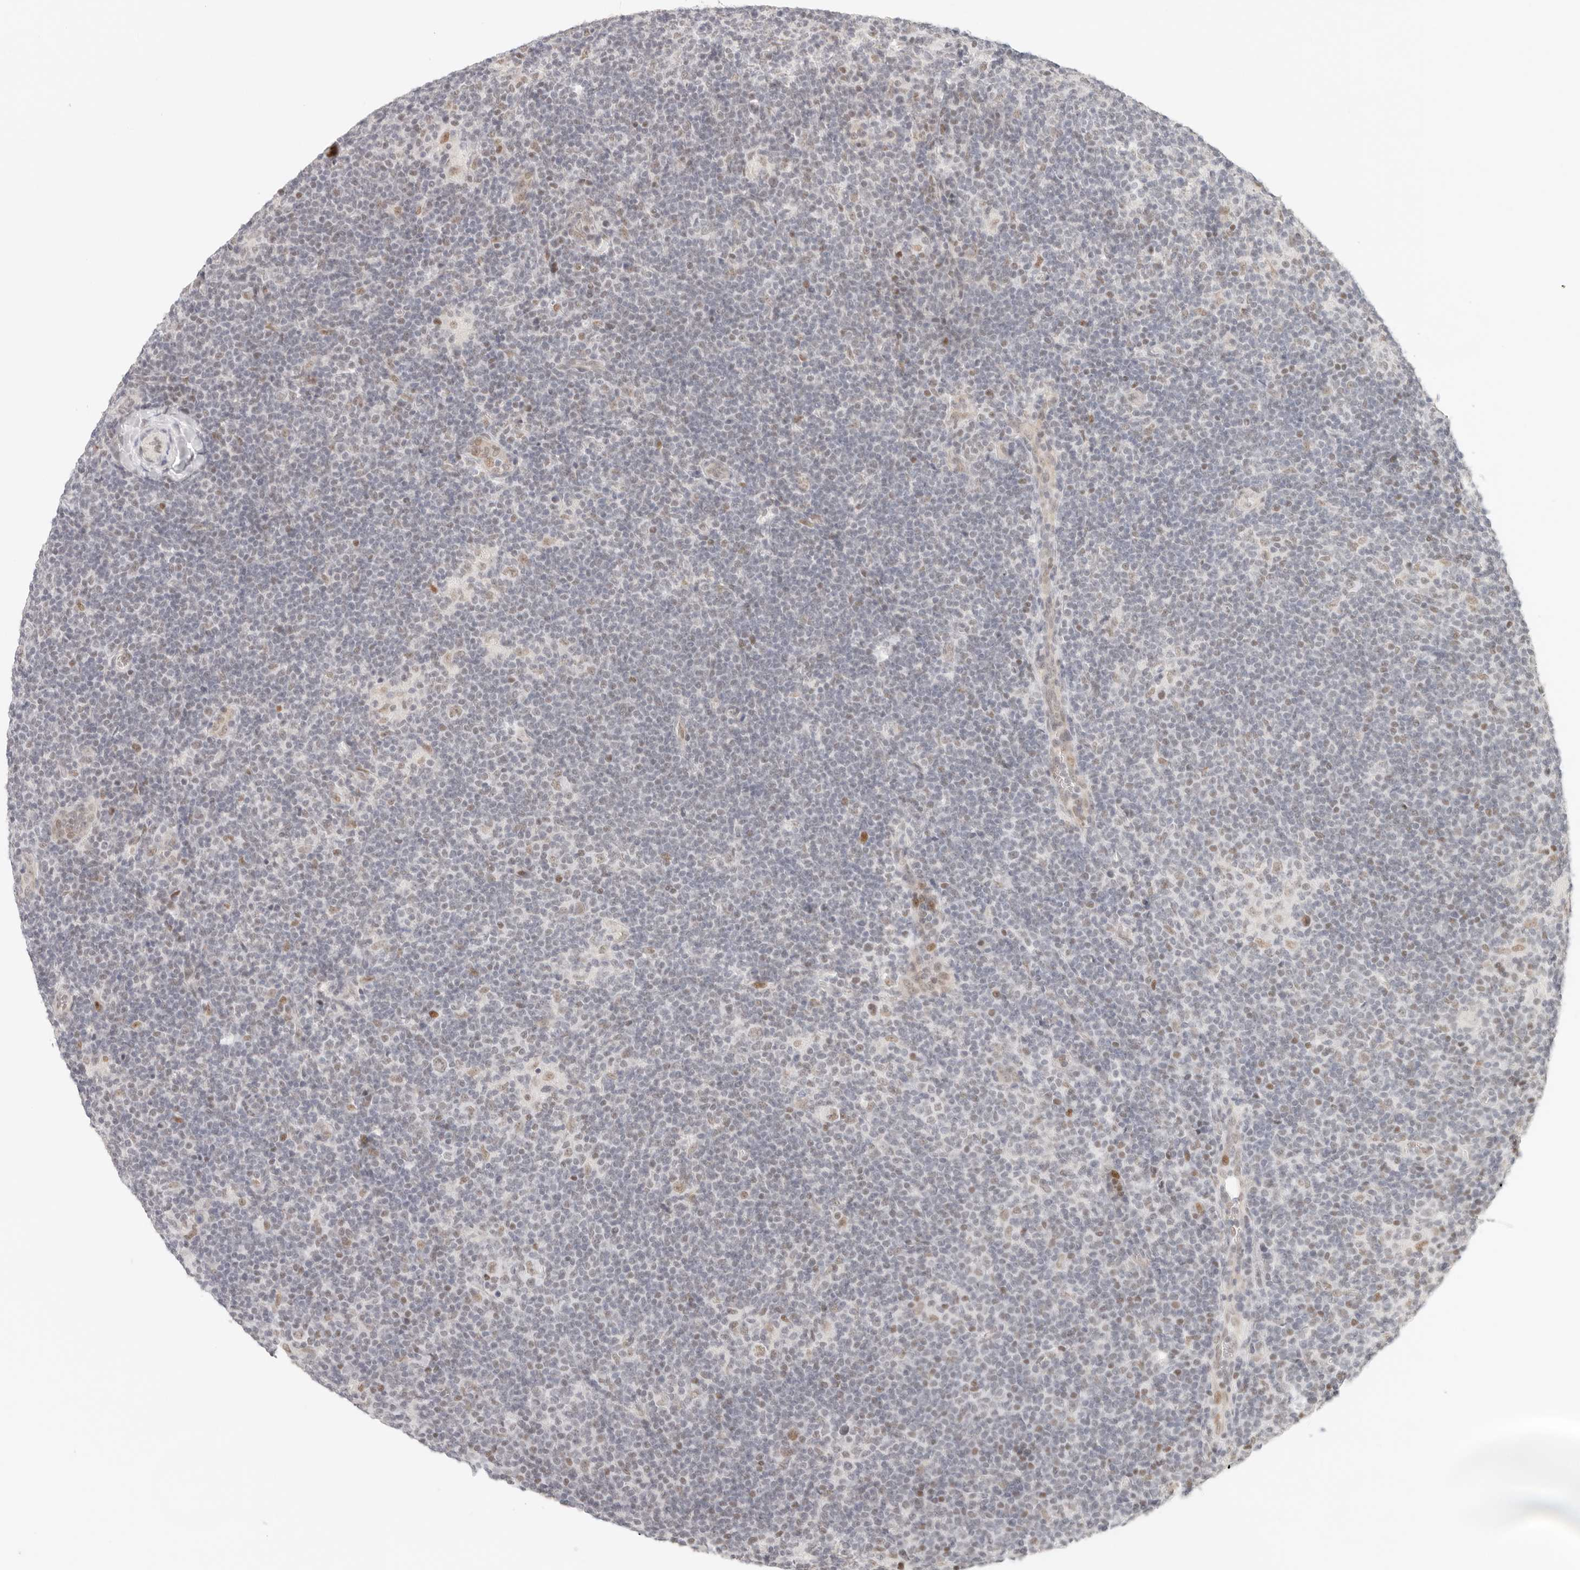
{"staining": {"intensity": "weak", "quantity": ">75%", "location": "nuclear"}, "tissue": "lymphoma", "cell_type": "Tumor cells", "image_type": "cancer", "snomed": [{"axis": "morphology", "description": "Hodgkin's disease, NOS"}, {"axis": "topography", "description": "Lymph node"}], "caption": "Tumor cells show low levels of weak nuclear expression in approximately >75% of cells in Hodgkin's disease. (DAB IHC, brown staining for protein, blue staining for nuclei).", "gene": "HOXC5", "patient": {"sex": "female", "age": 57}}